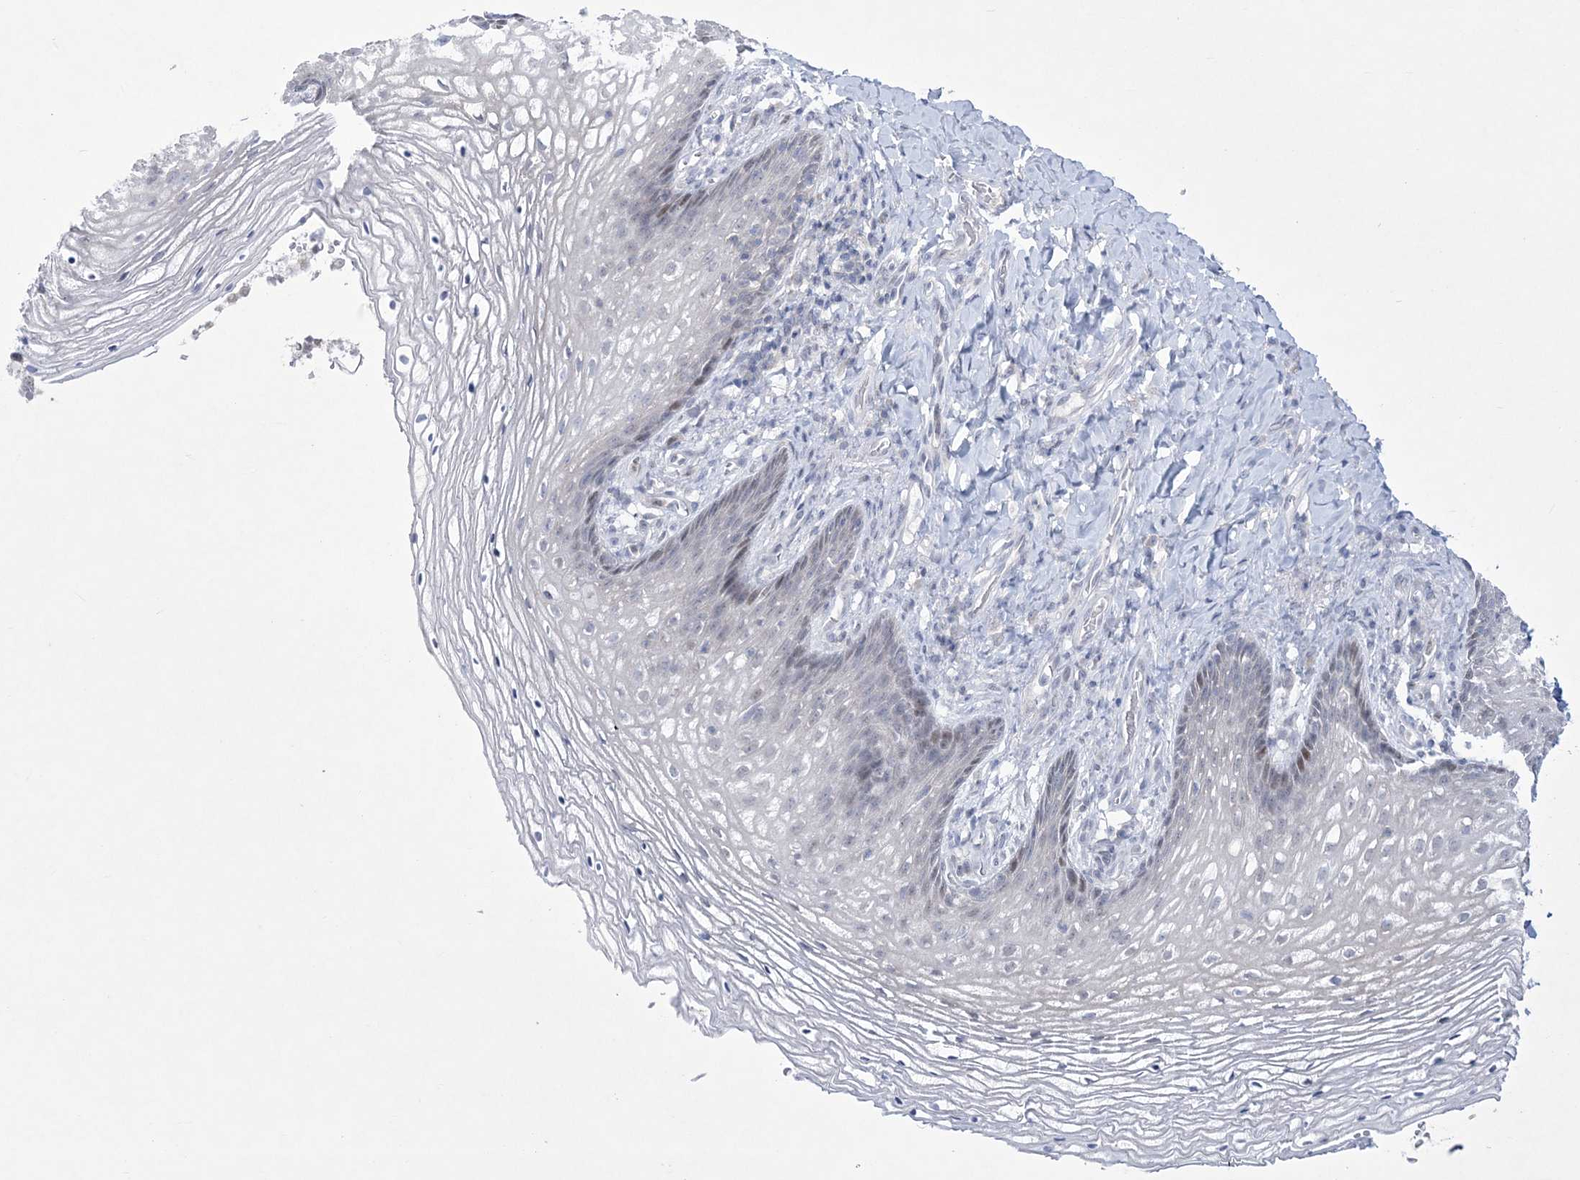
{"staining": {"intensity": "negative", "quantity": "none", "location": "none"}, "tissue": "vagina", "cell_type": "Squamous epithelial cells", "image_type": "normal", "snomed": [{"axis": "morphology", "description": "Normal tissue, NOS"}, {"axis": "topography", "description": "Vagina"}], "caption": "Immunohistochemistry of unremarkable human vagina demonstrates no positivity in squamous epithelial cells.", "gene": "WDR27", "patient": {"sex": "female", "age": 60}}